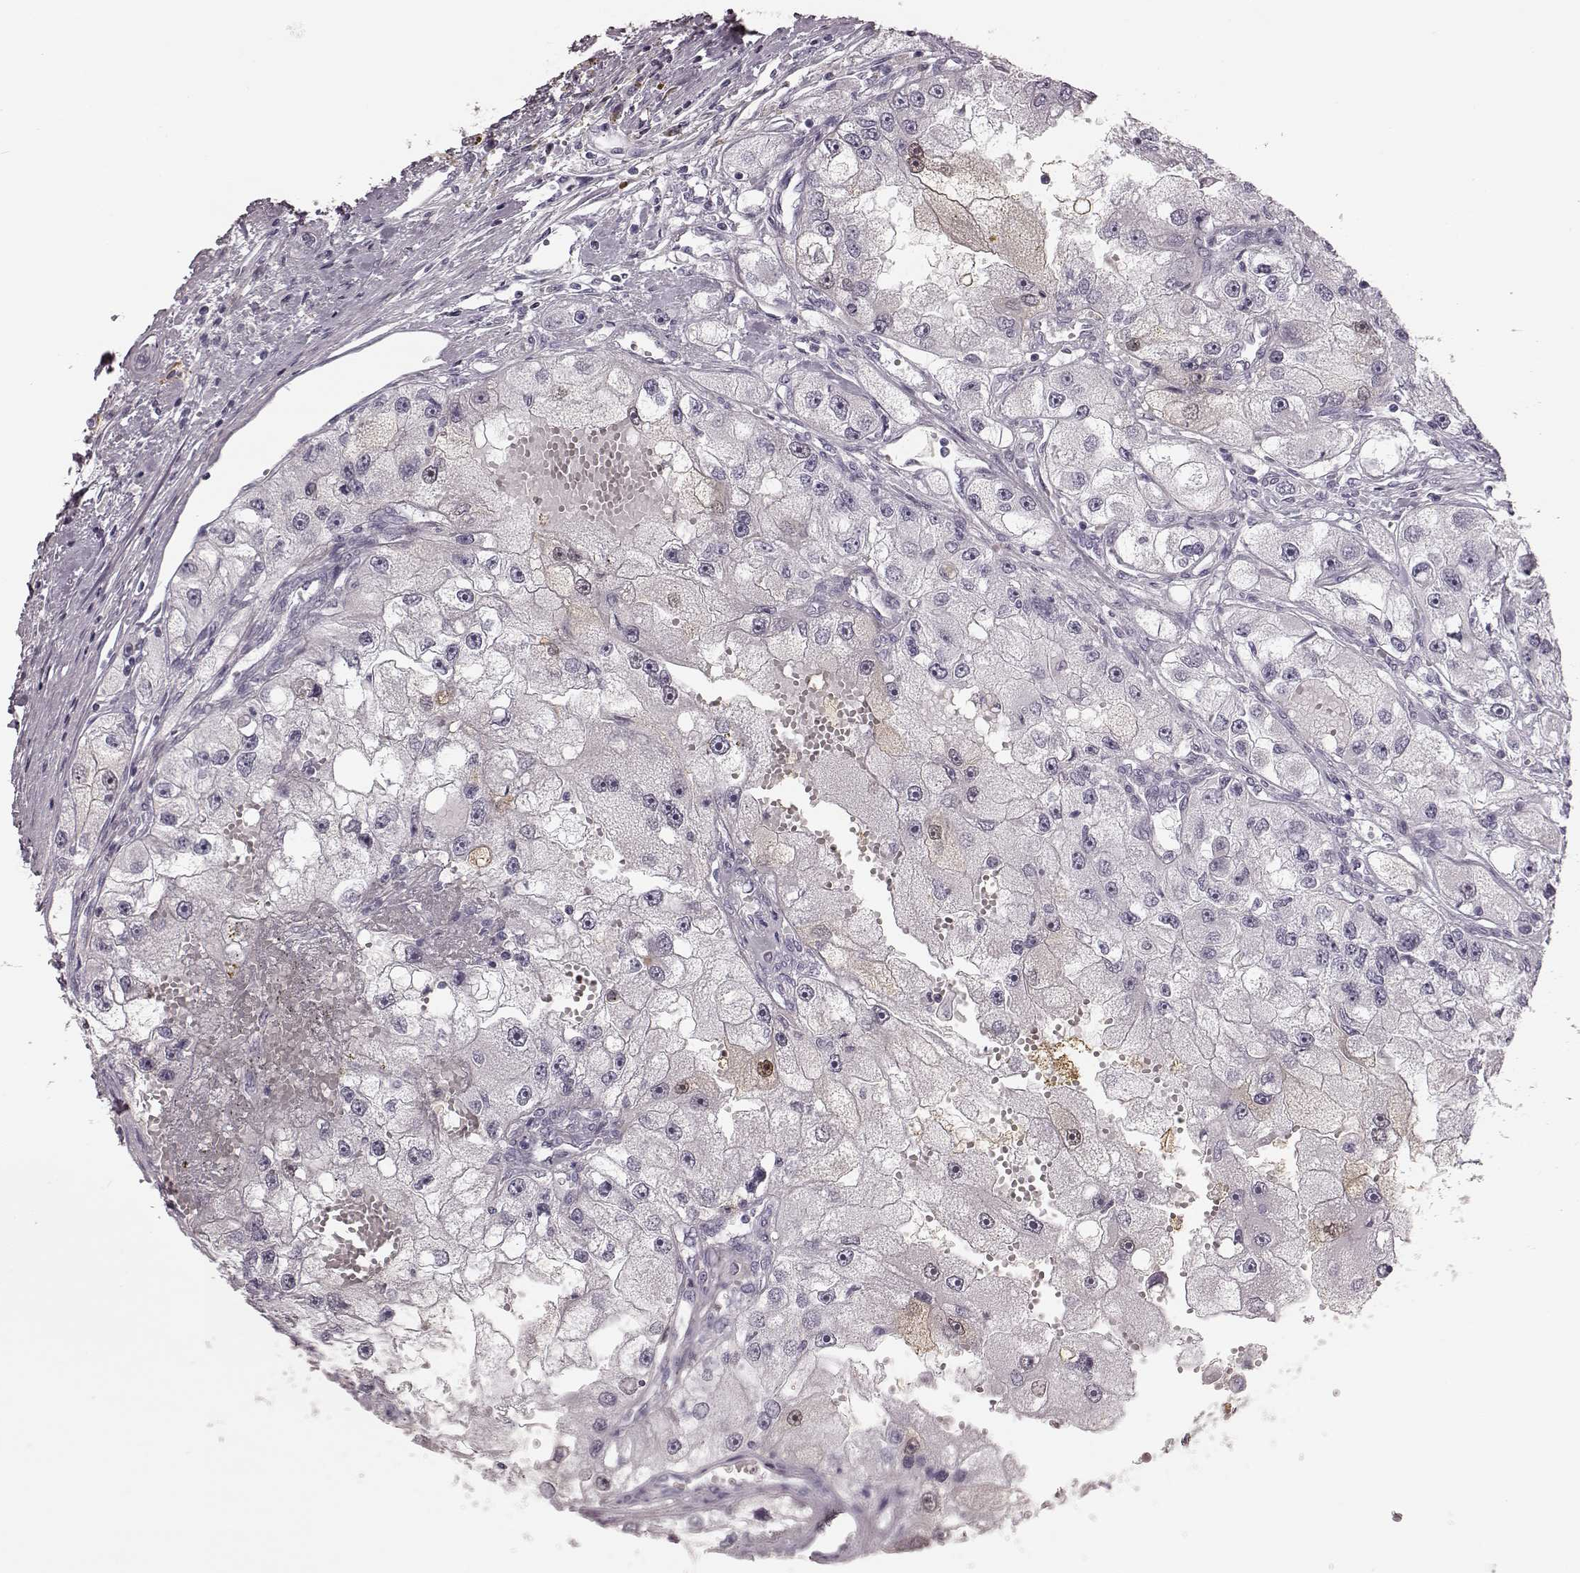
{"staining": {"intensity": "negative", "quantity": "none", "location": "none"}, "tissue": "renal cancer", "cell_type": "Tumor cells", "image_type": "cancer", "snomed": [{"axis": "morphology", "description": "Adenocarcinoma, NOS"}, {"axis": "topography", "description": "Kidney"}], "caption": "Photomicrograph shows no significant protein positivity in tumor cells of renal cancer (adenocarcinoma).", "gene": "ZNF433", "patient": {"sex": "male", "age": 63}}